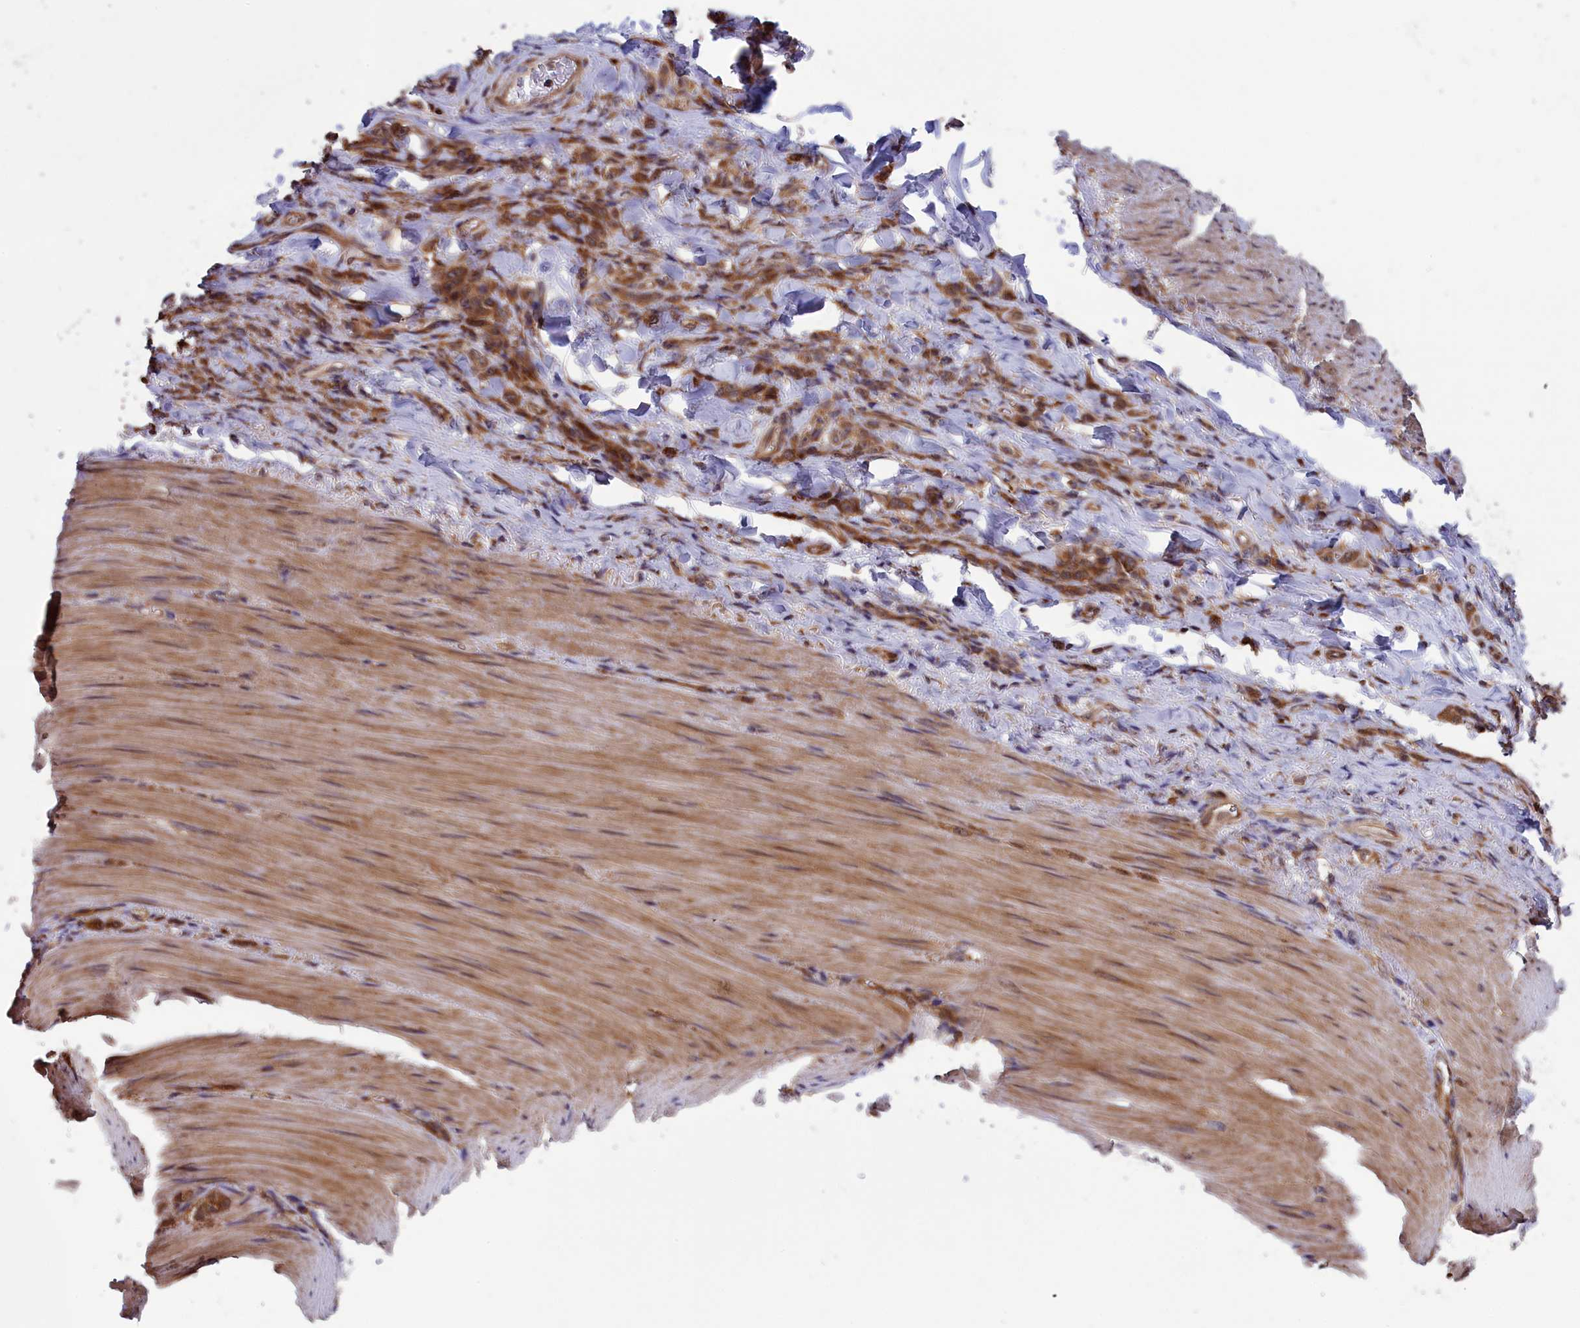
{"staining": {"intensity": "moderate", "quantity": ">75%", "location": "cytoplasmic/membranous"}, "tissue": "stomach cancer", "cell_type": "Tumor cells", "image_type": "cancer", "snomed": [{"axis": "morphology", "description": "Normal tissue, NOS"}, {"axis": "morphology", "description": "Adenocarcinoma, NOS"}, {"axis": "topography", "description": "Stomach"}], "caption": "DAB (3,3'-diaminobenzidine) immunohistochemical staining of human adenocarcinoma (stomach) demonstrates moderate cytoplasmic/membranous protein positivity in approximately >75% of tumor cells. The staining is performed using DAB brown chromogen to label protein expression. The nuclei are counter-stained blue using hematoxylin.", "gene": "PLA2G4C", "patient": {"sex": "male", "age": 82}}